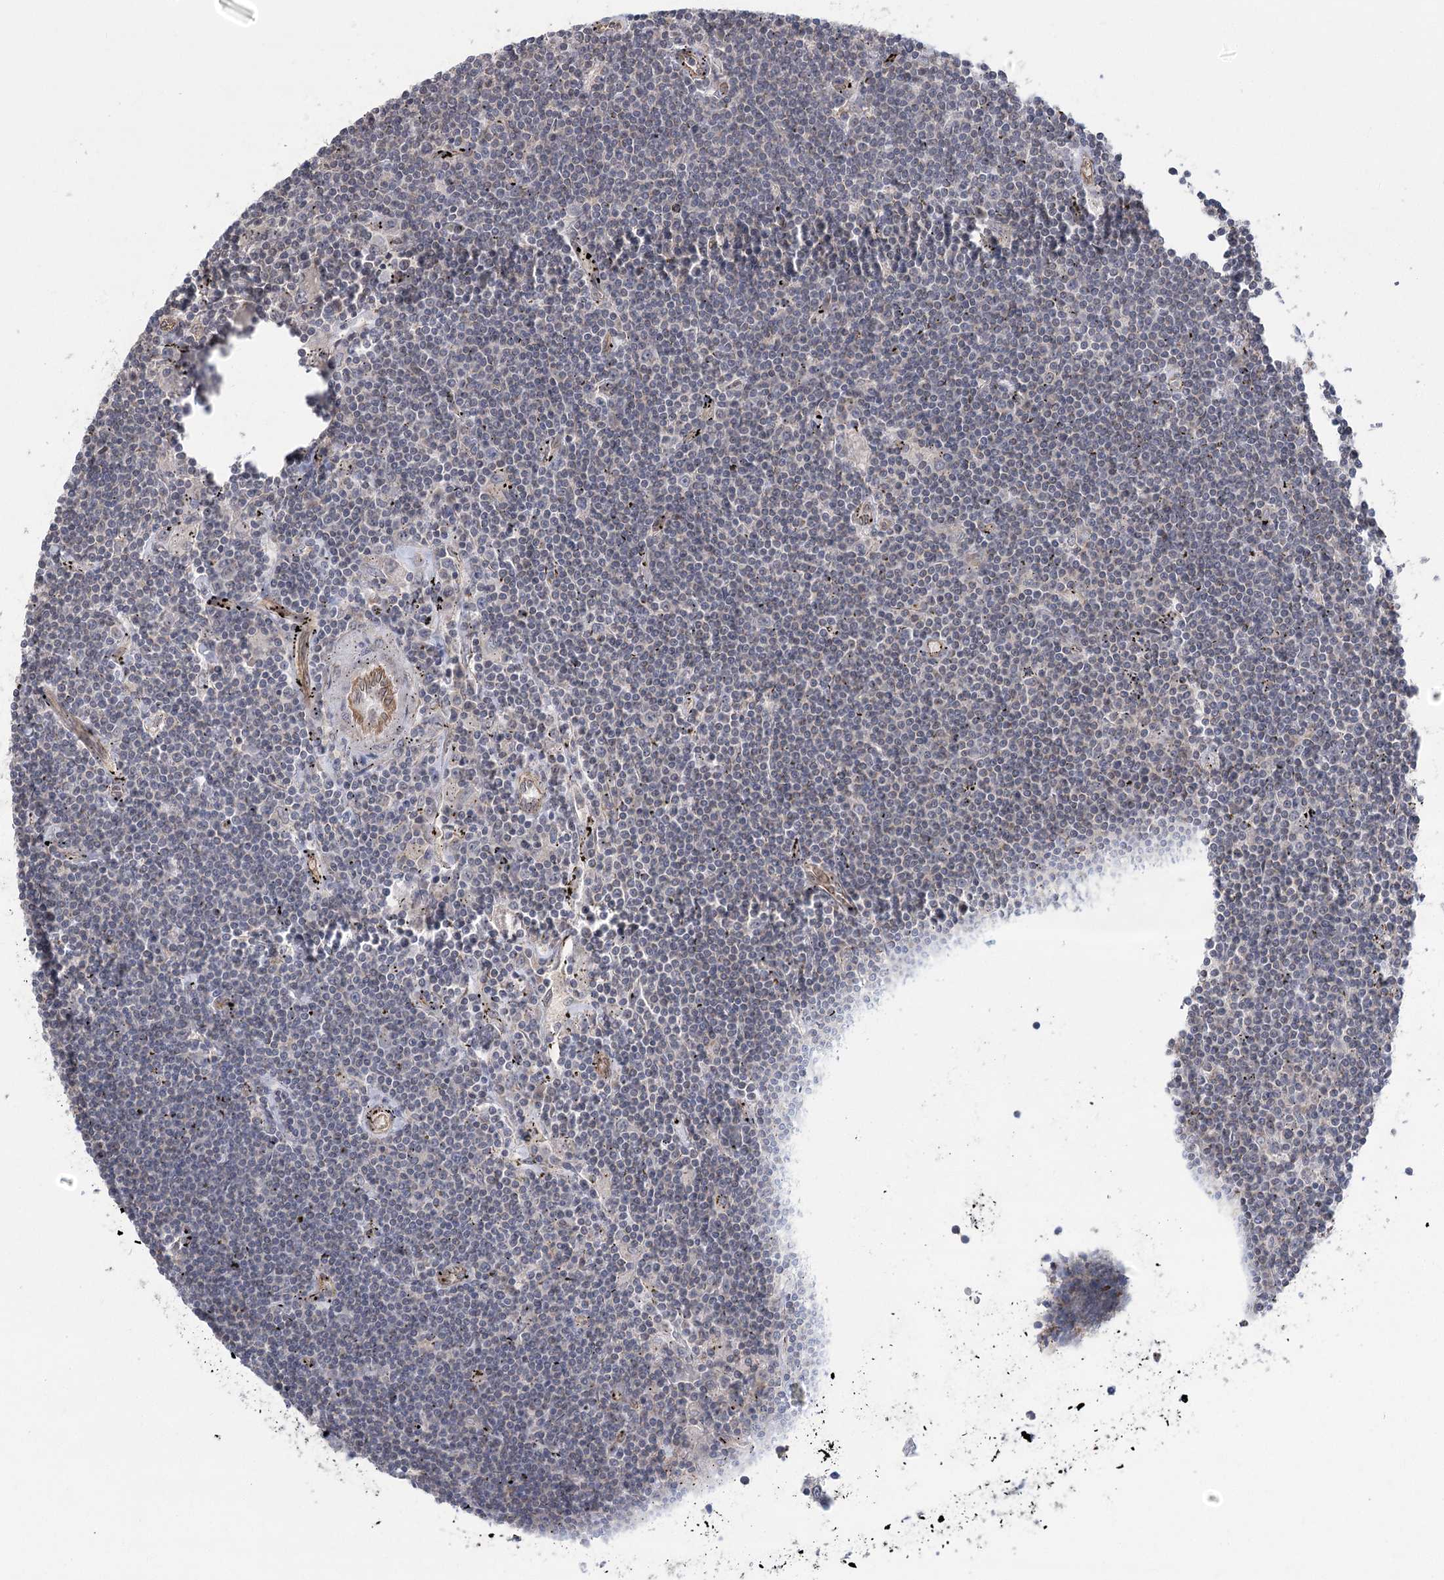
{"staining": {"intensity": "negative", "quantity": "none", "location": "none"}, "tissue": "lymphoma", "cell_type": "Tumor cells", "image_type": "cancer", "snomed": [{"axis": "morphology", "description": "Malignant lymphoma, non-Hodgkin's type, Low grade"}, {"axis": "topography", "description": "Spleen"}], "caption": "IHC of human malignant lymphoma, non-Hodgkin's type (low-grade) exhibits no expression in tumor cells.", "gene": "RWDD4", "patient": {"sex": "male", "age": 76}}